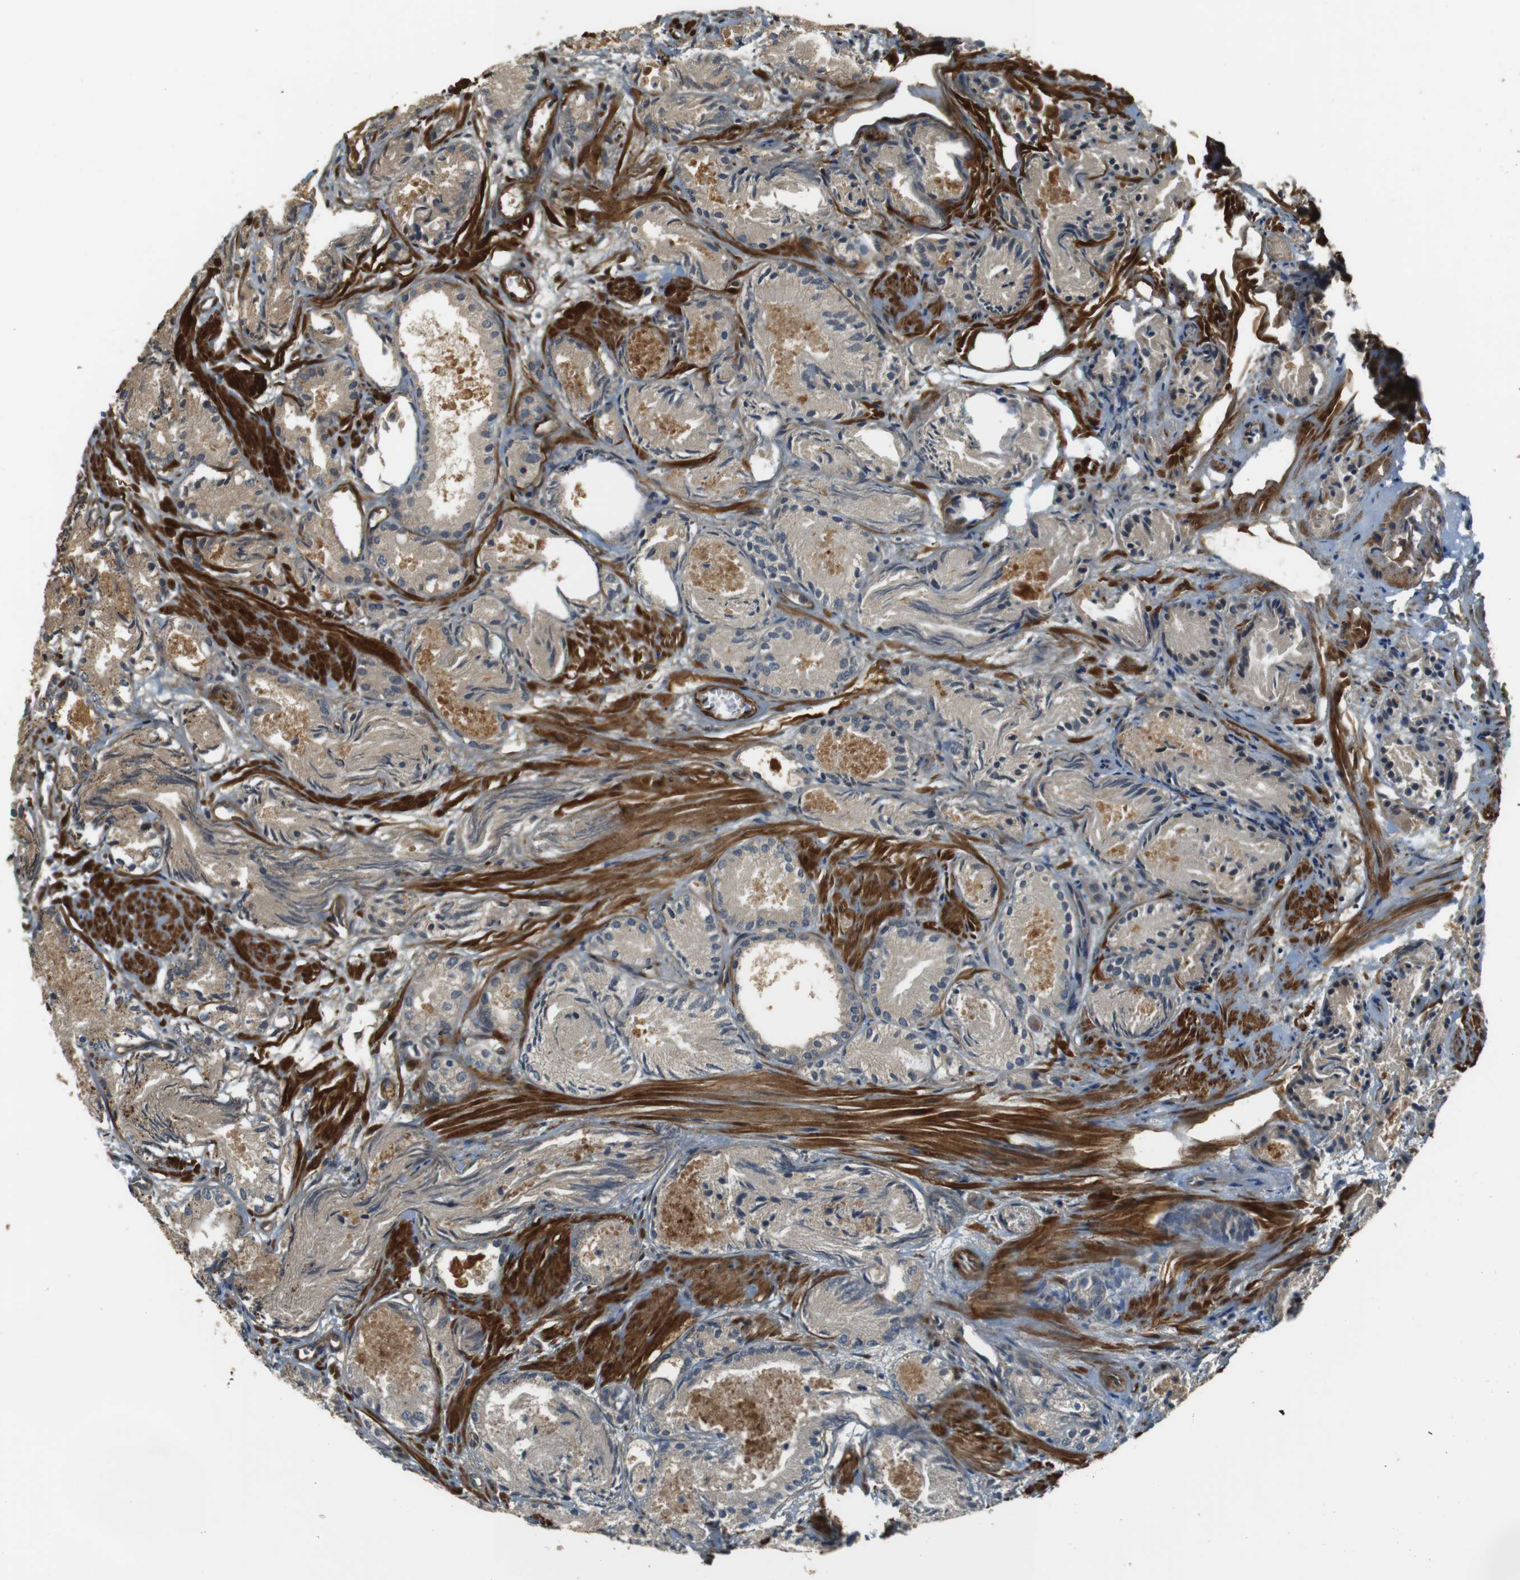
{"staining": {"intensity": "weak", "quantity": "25%-75%", "location": "cytoplasmic/membranous"}, "tissue": "prostate cancer", "cell_type": "Tumor cells", "image_type": "cancer", "snomed": [{"axis": "morphology", "description": "Adenocarcinoma, Low grade"}, {"axis": "topography", "description": "Prostate"}], "caption": "Human prostate low-grade adenocarcinoma stained with a protein marker demonstrates weak staining in tumor cells.", "gene": "MSRB3", "patient": {"sex": "male", "age": 72}}